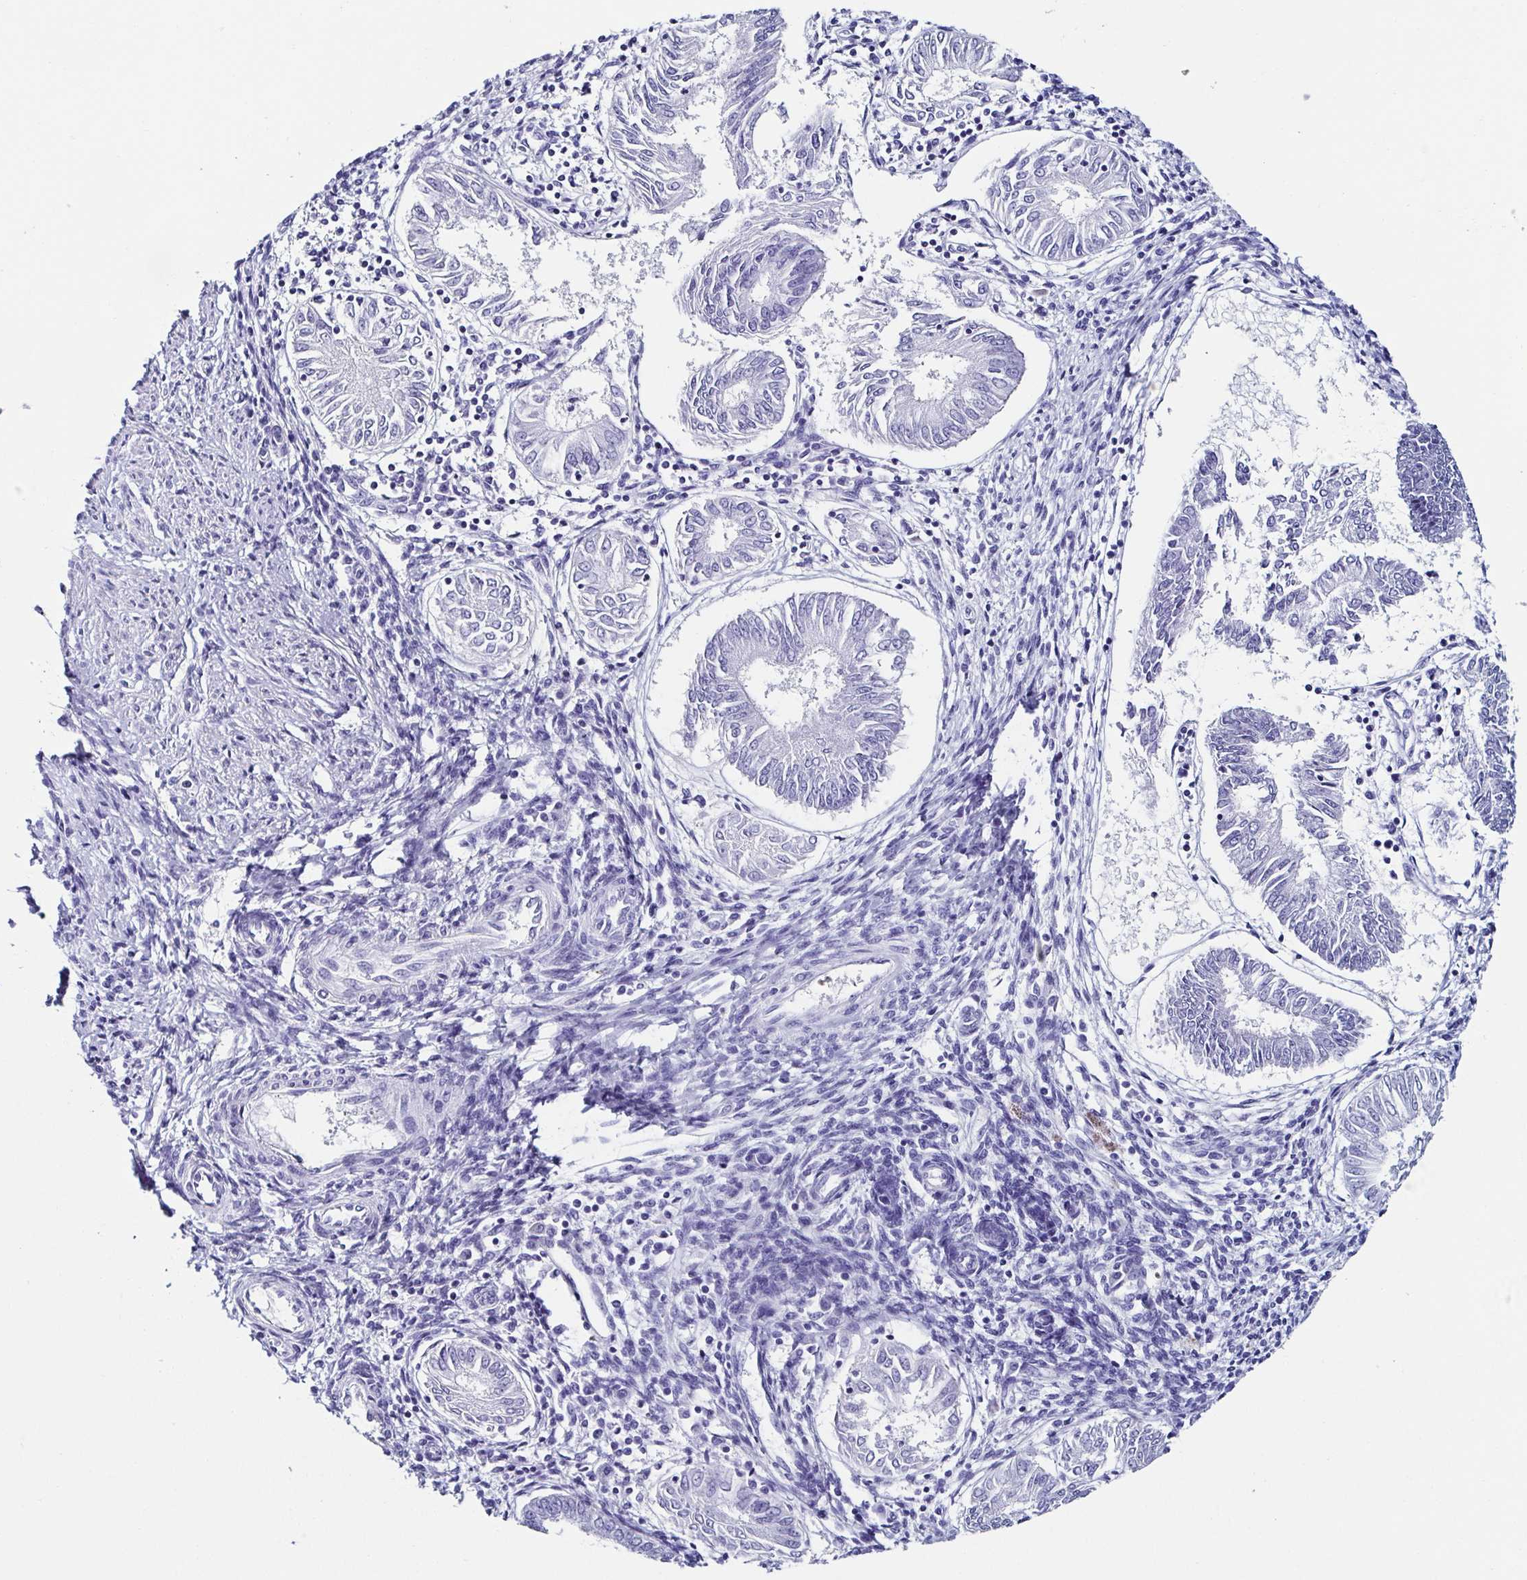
{"staining": {"intensity": "negative", "quantity": "none", "location": "none"}, "tissue": "endometrial cancer", "cell_type": "Tumor cells", "image_type": "cancer", "snomed": [{"axis": "morphology", "description": "Adenocarcinoma, NOS"}, {"axis": "topography", "description": "Endometrium"}], "caption": "An image of endometrial adenocarcinoma stained for a protein exhibits no brown staining in tumor cells. (DAB (3,3'-diaminobenzidine) immunohistochemistry (IHC), high magnification).", "gene": "TNNT2", "patient": {"sex": "female", "age": 68}}